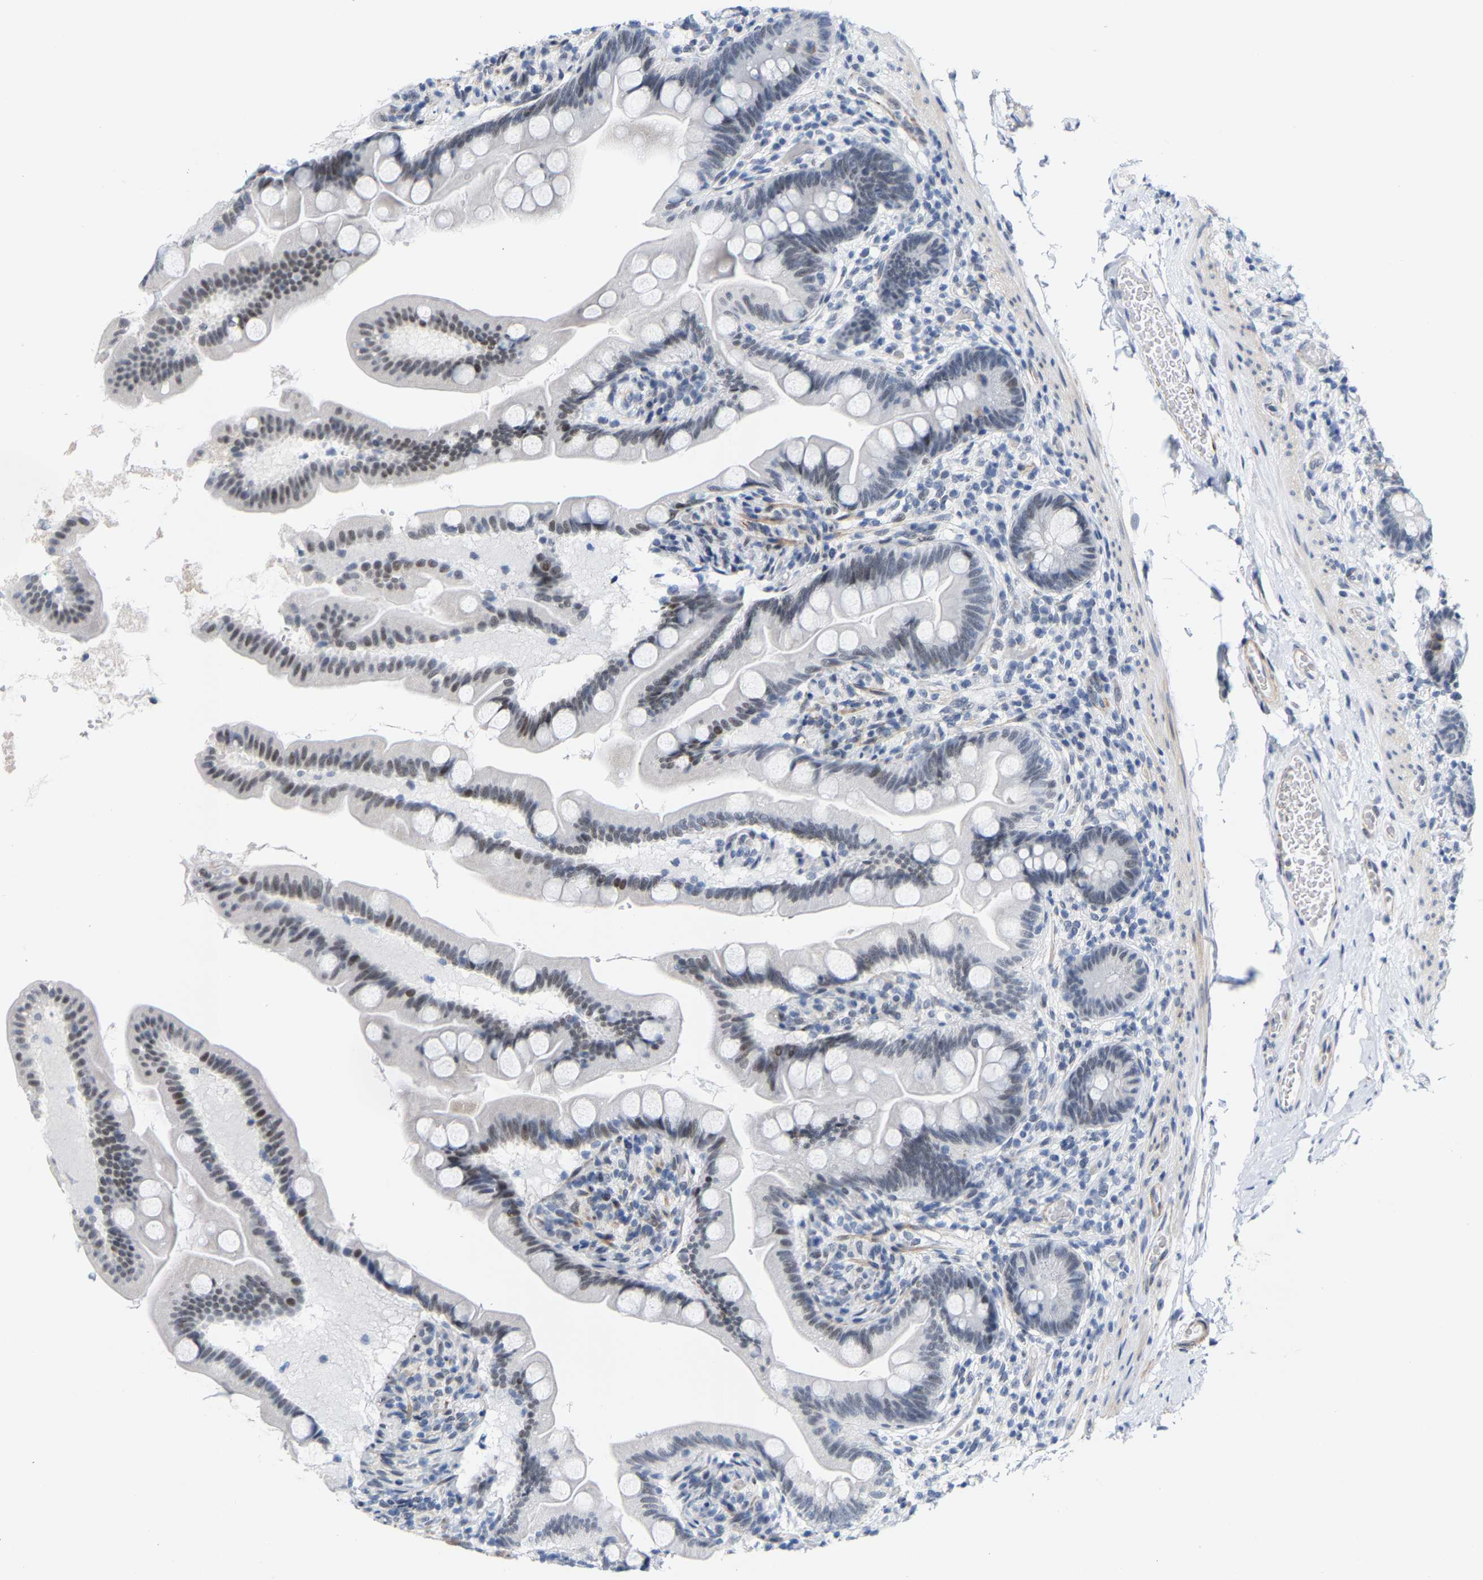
{"staining": {"intensity": "moderate", "quantity": "25%-75%", "location": "nuclear"}, "tissue": "small intestine", "cell_type": "Glandular cells", "image_type": "normal", "snomed": [{"axis": "morphology", "description": "Normal tissue, NOS"}, {"axis": "topography", "description": "Small intestine"}], "caption": "Immunohistochemical staining of unremarkable small intestine shows moderate nuclear protein staining in approximately 25%-75% of glandular cells. Nuclei are stained in blue.", "gene": "FAM180A", "patient": {"sex": "female", "age": 56}}